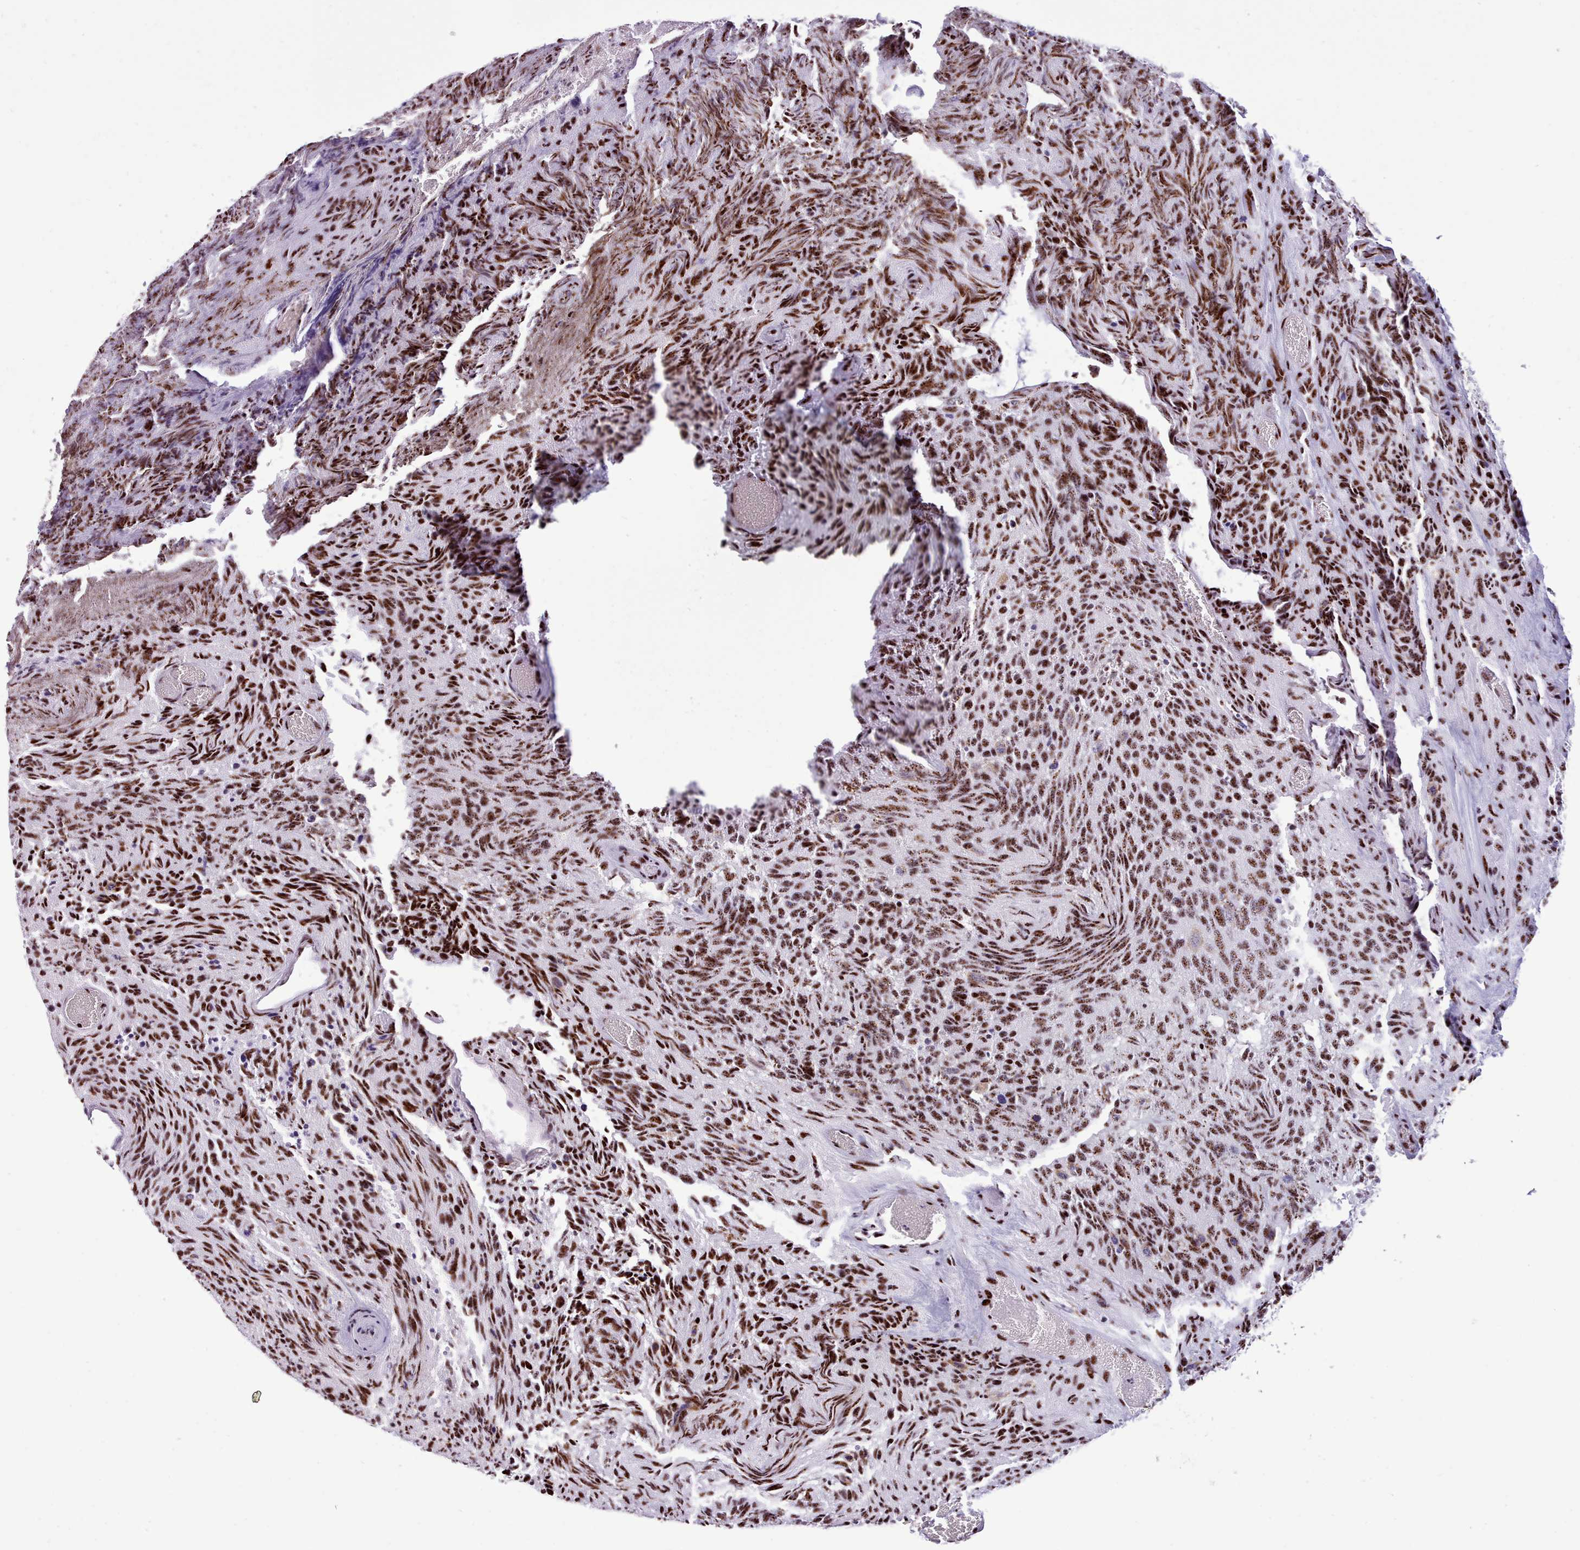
{"staining": {"intensity": "strong", "quantity": ">75%", "location": "nuclear"}, "tissue": "glioma", "cell_type": "Tumor cells", "image_type": "cancer", "snomed": [{"axis": "morphology", "description": "Glioma, malignant, High grade"}, {"axis": "topography", "description": "Brain"}], "caption": "The photomicrograph exhibits a brown stain indicating the presence of a protein in the nuclear of tumor cells in glioma.", "gene": "TMEM35B", "patient": {"sex": "male", "age": 36}}